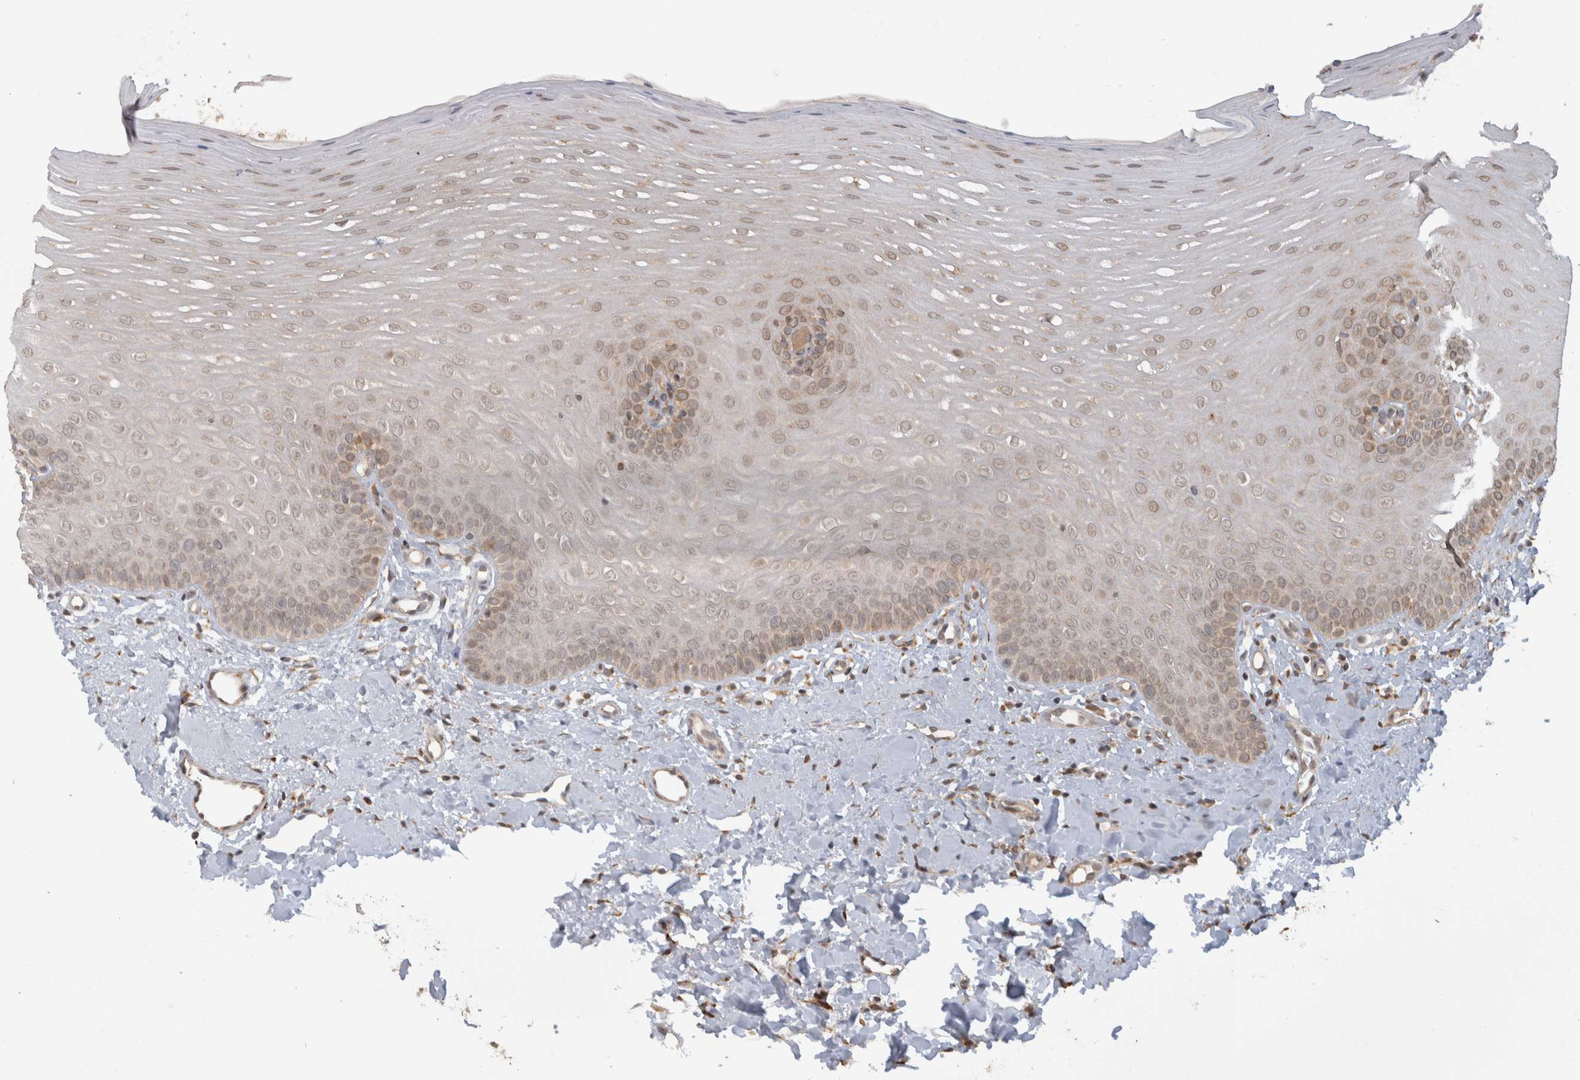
{"staining": {"intensity": "weak", "quantity": "25%-75%", "location": "nuclear"}, "tissue": "oral mucosa", "cell_type": "Squamous epithelial cells", "image_type": "normal", "snomed": [{"axis": "morphology", "description": "Normal tissue, NOS"}, {"axis": "topography", "description": "Oral tissue"}], "caption": "The immunohistochemical stain shows weak nuclear positivity in squamous epithelial cells of benign oral mucosa.", "gene": "MS4A7", "patient": {"sex": "female", "age": 39}}